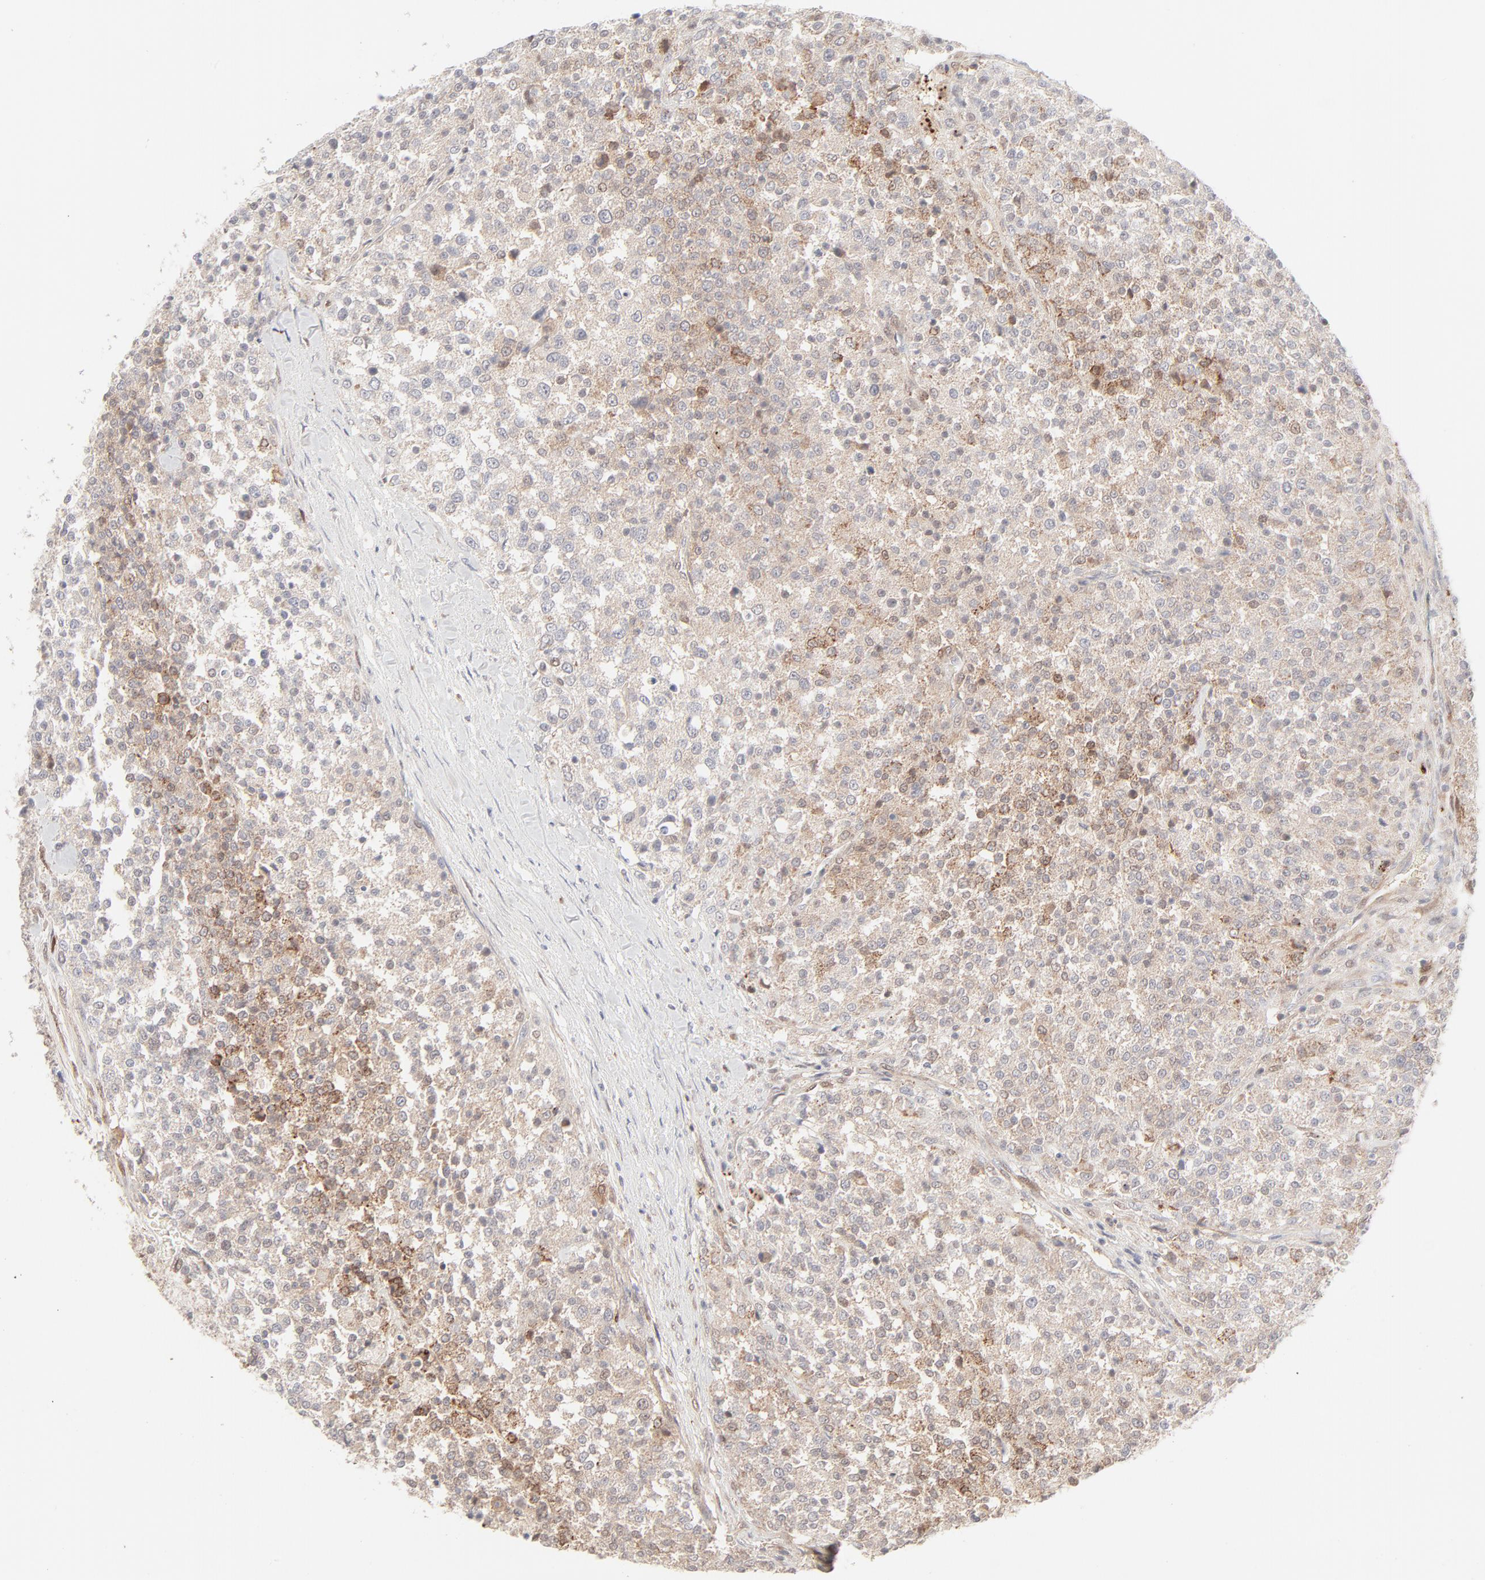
{"staining": {"intensity": "negative", "quantity": "none", "location": "none"}, "tissue": "testis cancer", "cell_type": "Tumor cells", "image_type": "cancer", "snomed": [{"axis": "morphology", "description": "Seminoma, NOS"}, {"axis": "topography", "description": "Testis"}], "caption": "IHC histopathology image of human testis cancer stained for a protein (brown), which reveals no expression in tumor cells.", "gene": "LGALS2", "patient": {"sex": "male", "age": 59}}